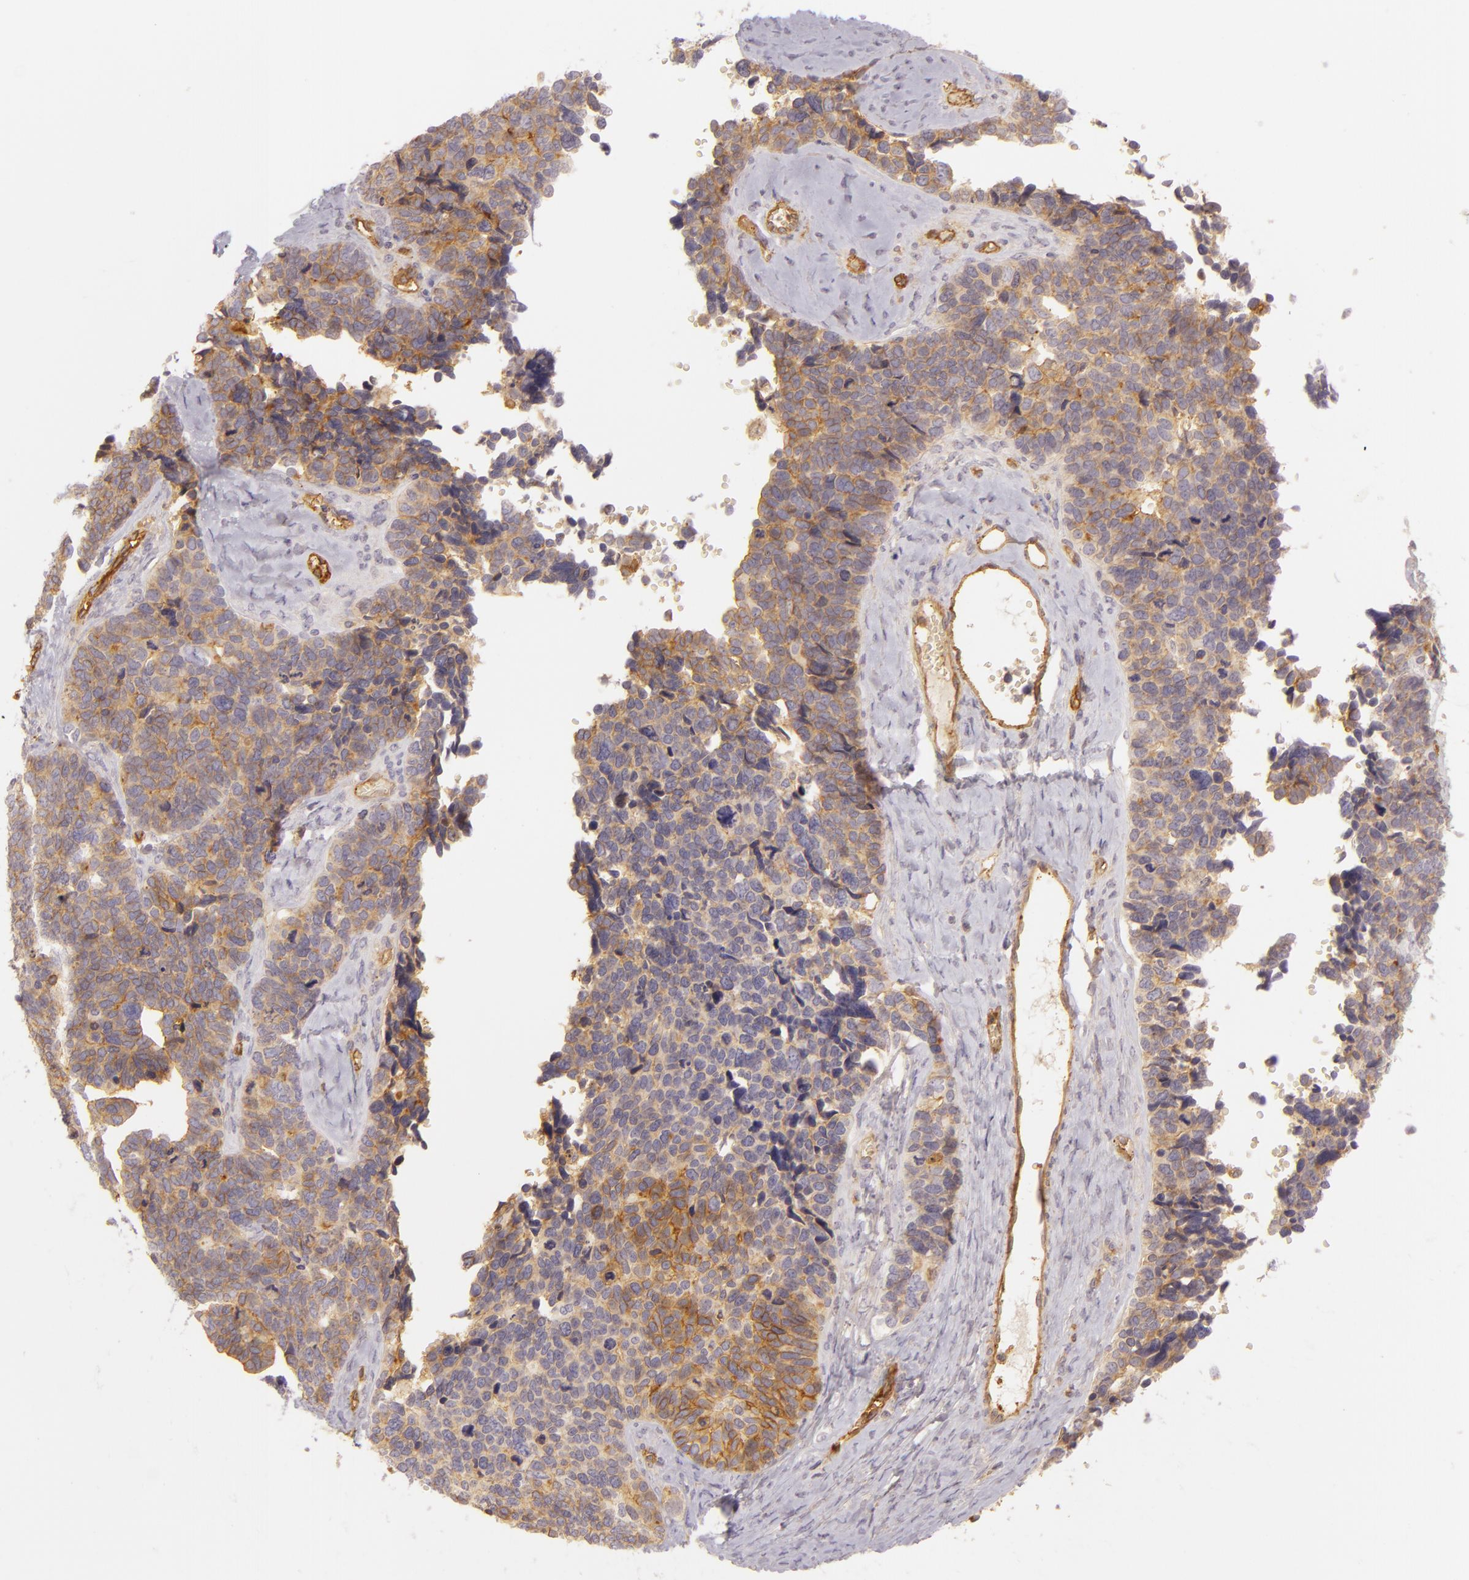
{"staining": {"intensity": "weak", "quantity": ">75%", "location": "cytoplasmic/membranous"}, "tissue": "ovarian cancer", "cell_type": "Tumor cells", "image_type": "cancer", "snomed": [{"axis": "morphology", "description": "Cystadenocarcinoma, serous, NOS"}, {"axis": "topography", "description": "Ovary"}], "caption": "This histopathology image displays immunohistochemistry staining of ovarian cancer, with low weak cytoplasmic/membranous staining in about >75% of tumor cells.", "gene": "CD59", "patient": {"sex": "female", "age": 77}}